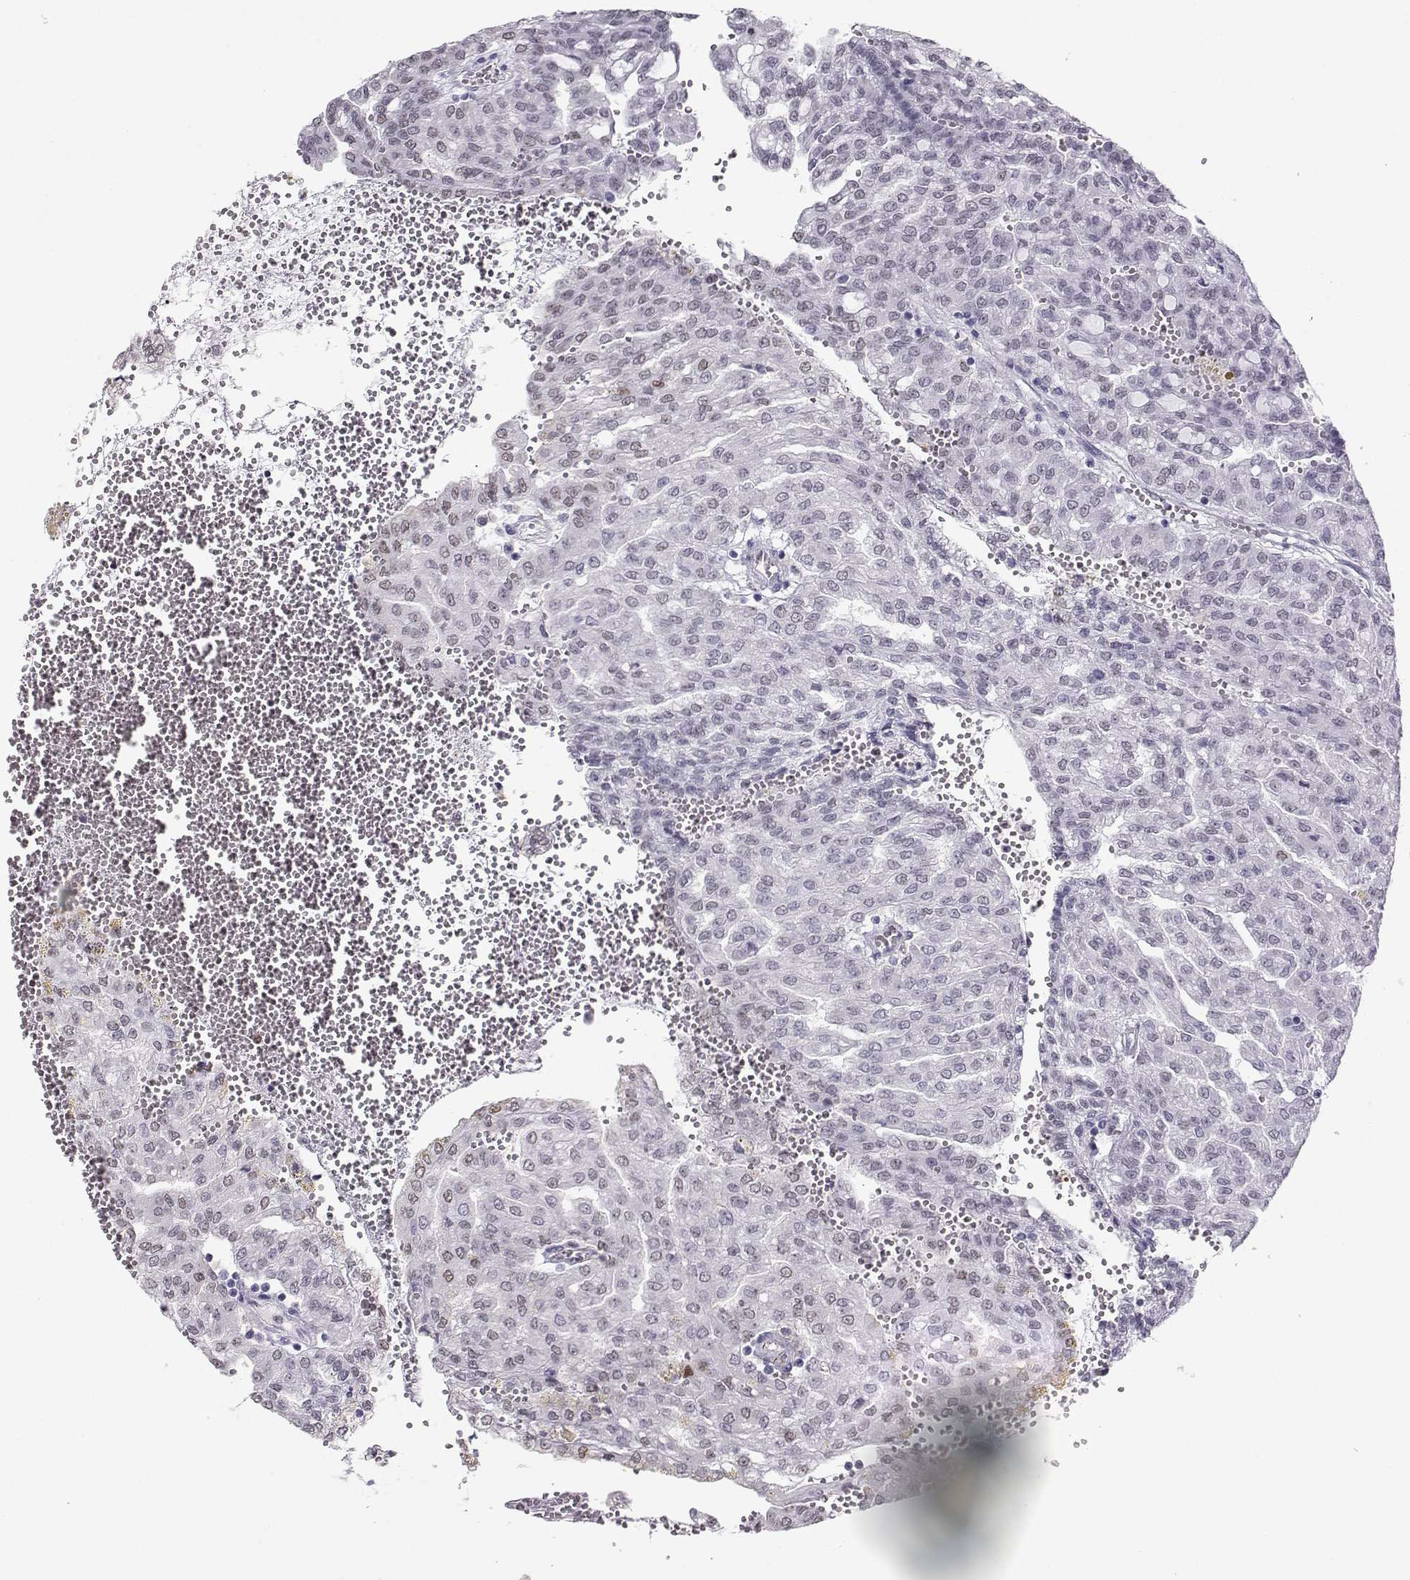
{"staining": {"intensity": "negative", "quantity": "none", "location": "none"}, "tissue": "renal cancer", "cell_type": "Tumor cells", "image_type": "cancer", "snomed": [{"axis": "morphology", "description": "Adenocarcinoma, NOS"}, {"axis": "topography", "description": "Kidney"}], "caption": "Image shows no protein expression in tumor cells of renal cancer (adenocarcinoma) tissue.", "gene": "TEDC2", "patient": {"sex": "male", "age": 63}}